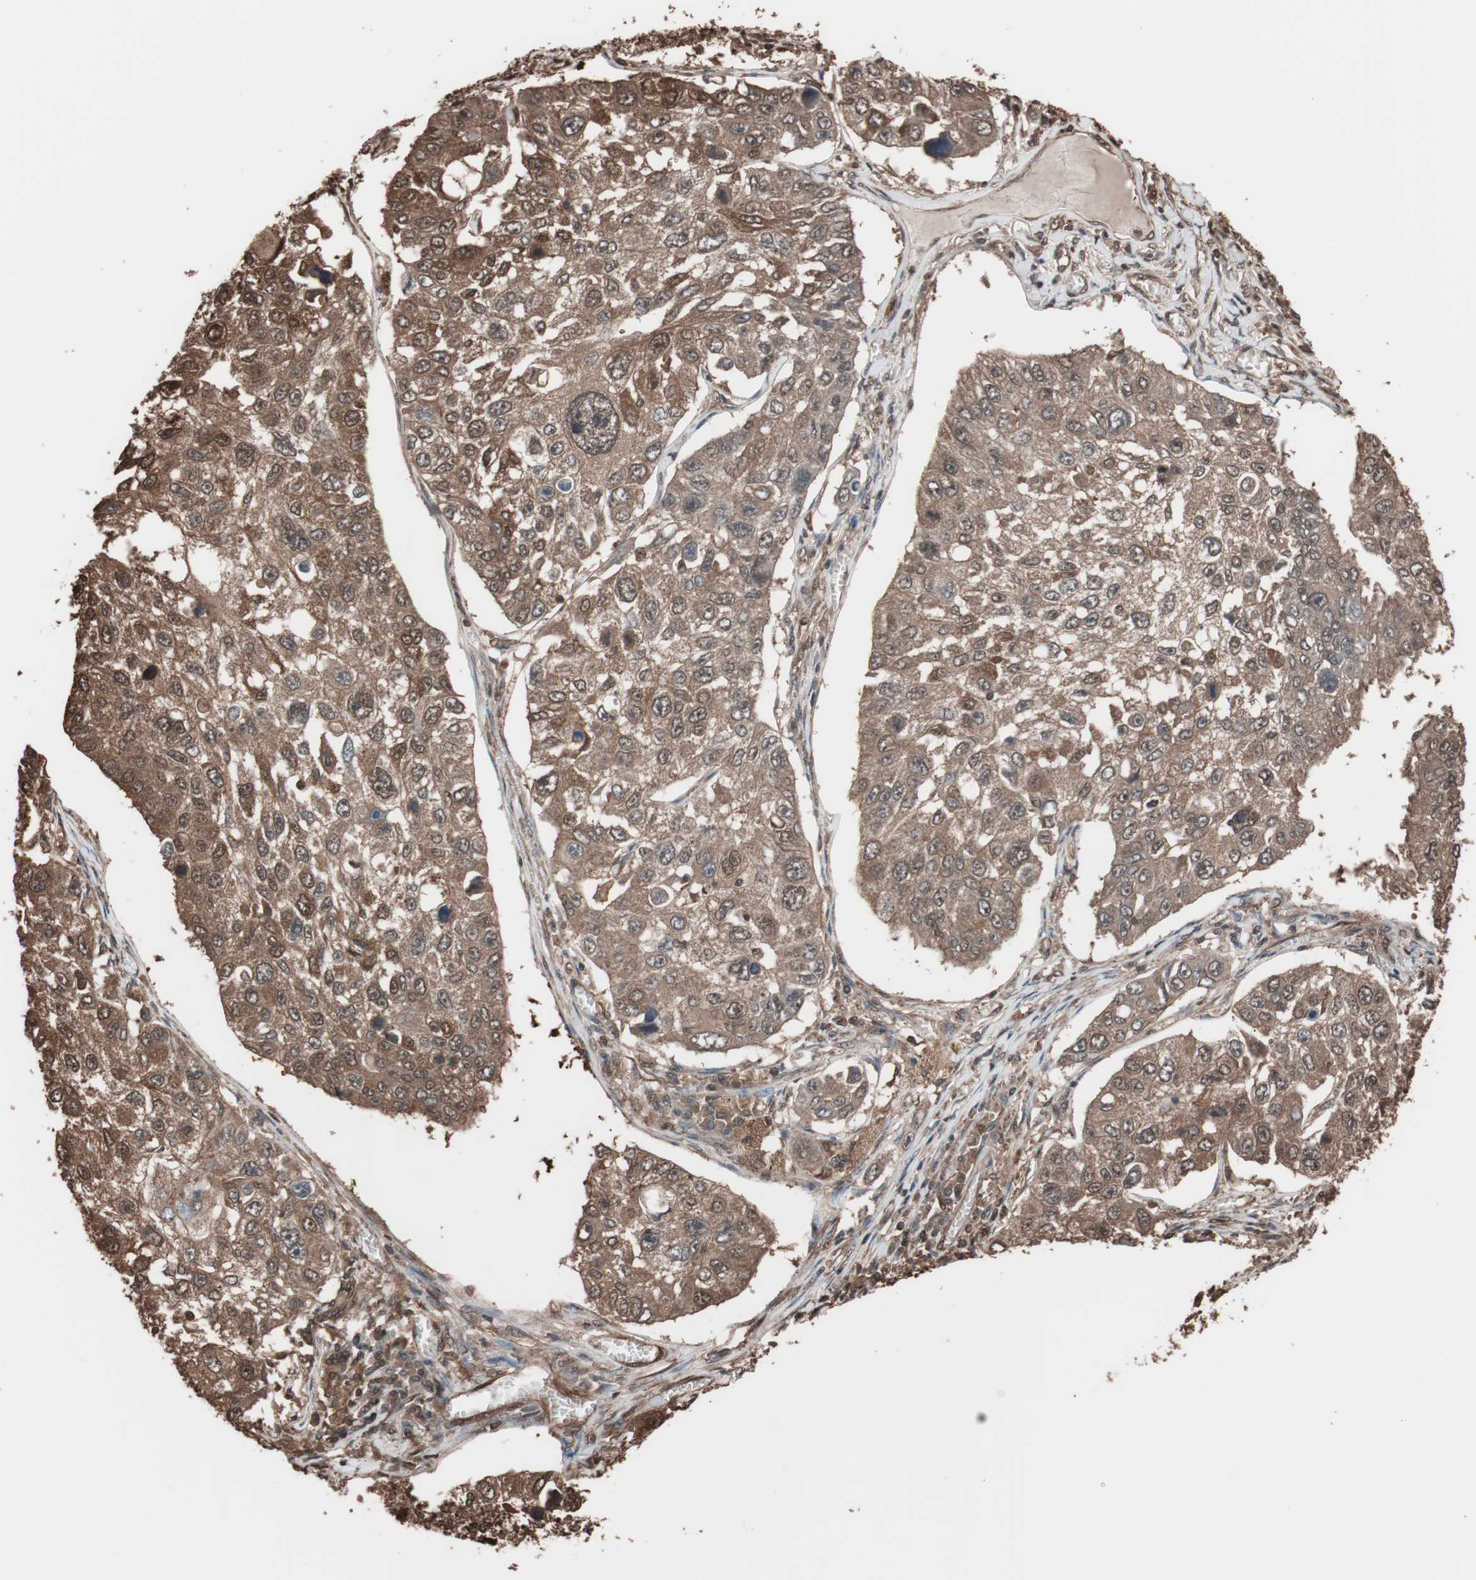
{"staining": {"intensity": "strong", "quantity": ">75%", "location": "cytoplasmic/membranous,nuclear"}, "tissue": "lung cancer", "cell_type": "Tumor cells", "image_type": "cancer", "snomed": [{"axis": "morphology", "description": "Squamous cell carcinoma, NOS"}, {"axis": "topography", "description": "Lung"}], "caption": "Protein staining shows strong cytoplasmic/membranous and nuclear staining in approximately >75% of tumor cells in lung cancer.", "gene": "CALM2", "patient": {"sex": "male", "age": 71}}